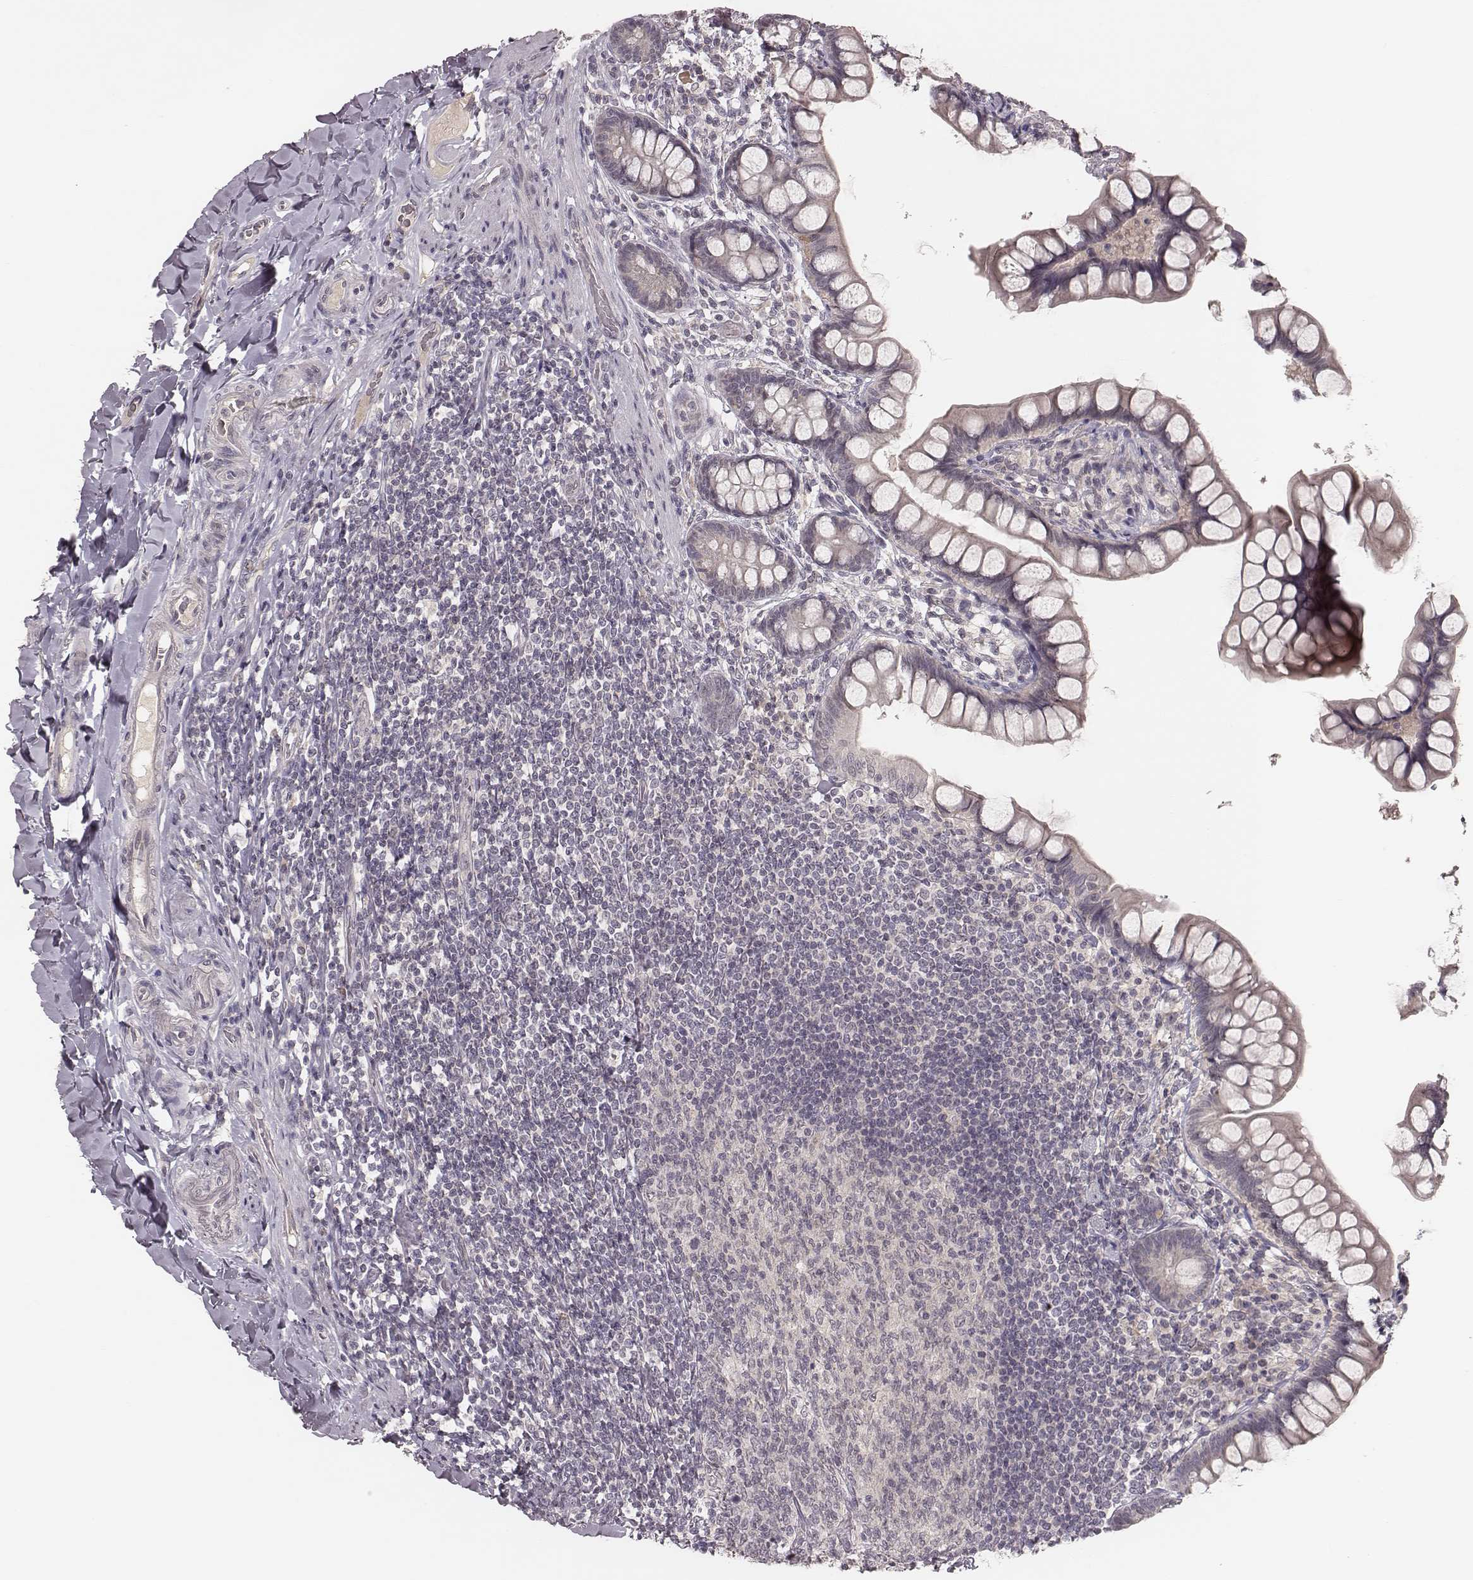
{"staining": {"intensity": "negative", "quantity": "none", "location": "none"}, "tissue": "small intestine", "cell_type": "Glandular cells", "image_type": "normal", "snomed": [{"axis": "morphology", "description": "Normal tissue, NOS"}, {"axis": "topography", "description": "Small intestine"}], "caption": "Immunohistochemistry (IHC) of normal small intestine shows no positivity in glandular cells. Nuclei are stained in blue.", "gene": "LY6K", "patient": {"sex": "male", "age": 70}}